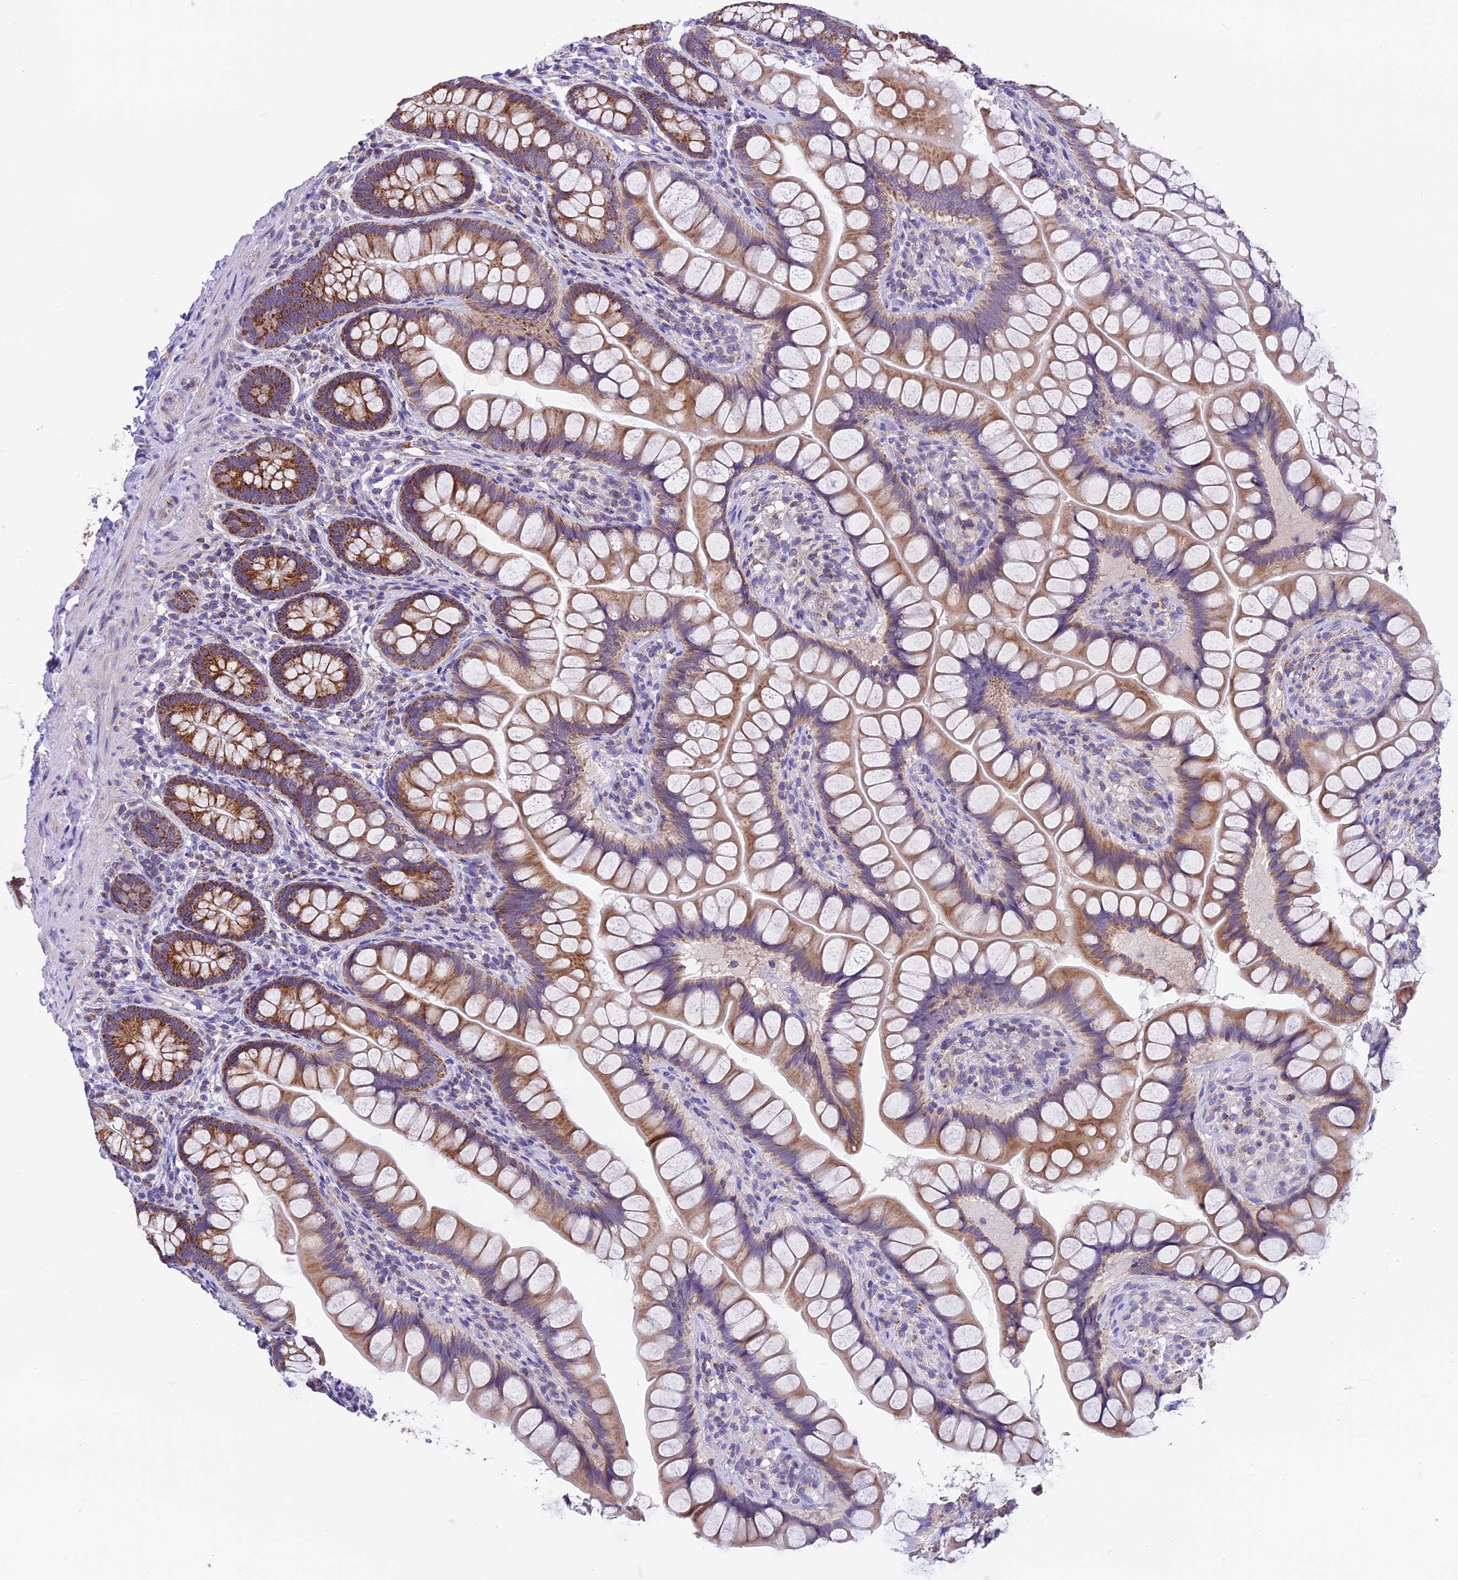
{"staining": {"intensity": "moderate", "quantity": ">75%", "location": "cytoplasmic/membranous"}, "tissue": "small intestine", "cell_type": "Glandular cells", "image_type": "normal", "snomed": [{"axis": "morphology", "description": "Normal tissue, NOS"}, {"axis": "topography", "description": "Small intestine"}], "caption": "This image reveals immunohistochemistry staining of benign human small intestine, with medium moderate cytoplasmic/membranous positivity in approximately >75% of glandular cells.", "gene": "MGME1", "patient": {"sex": "male", "age": 70}}